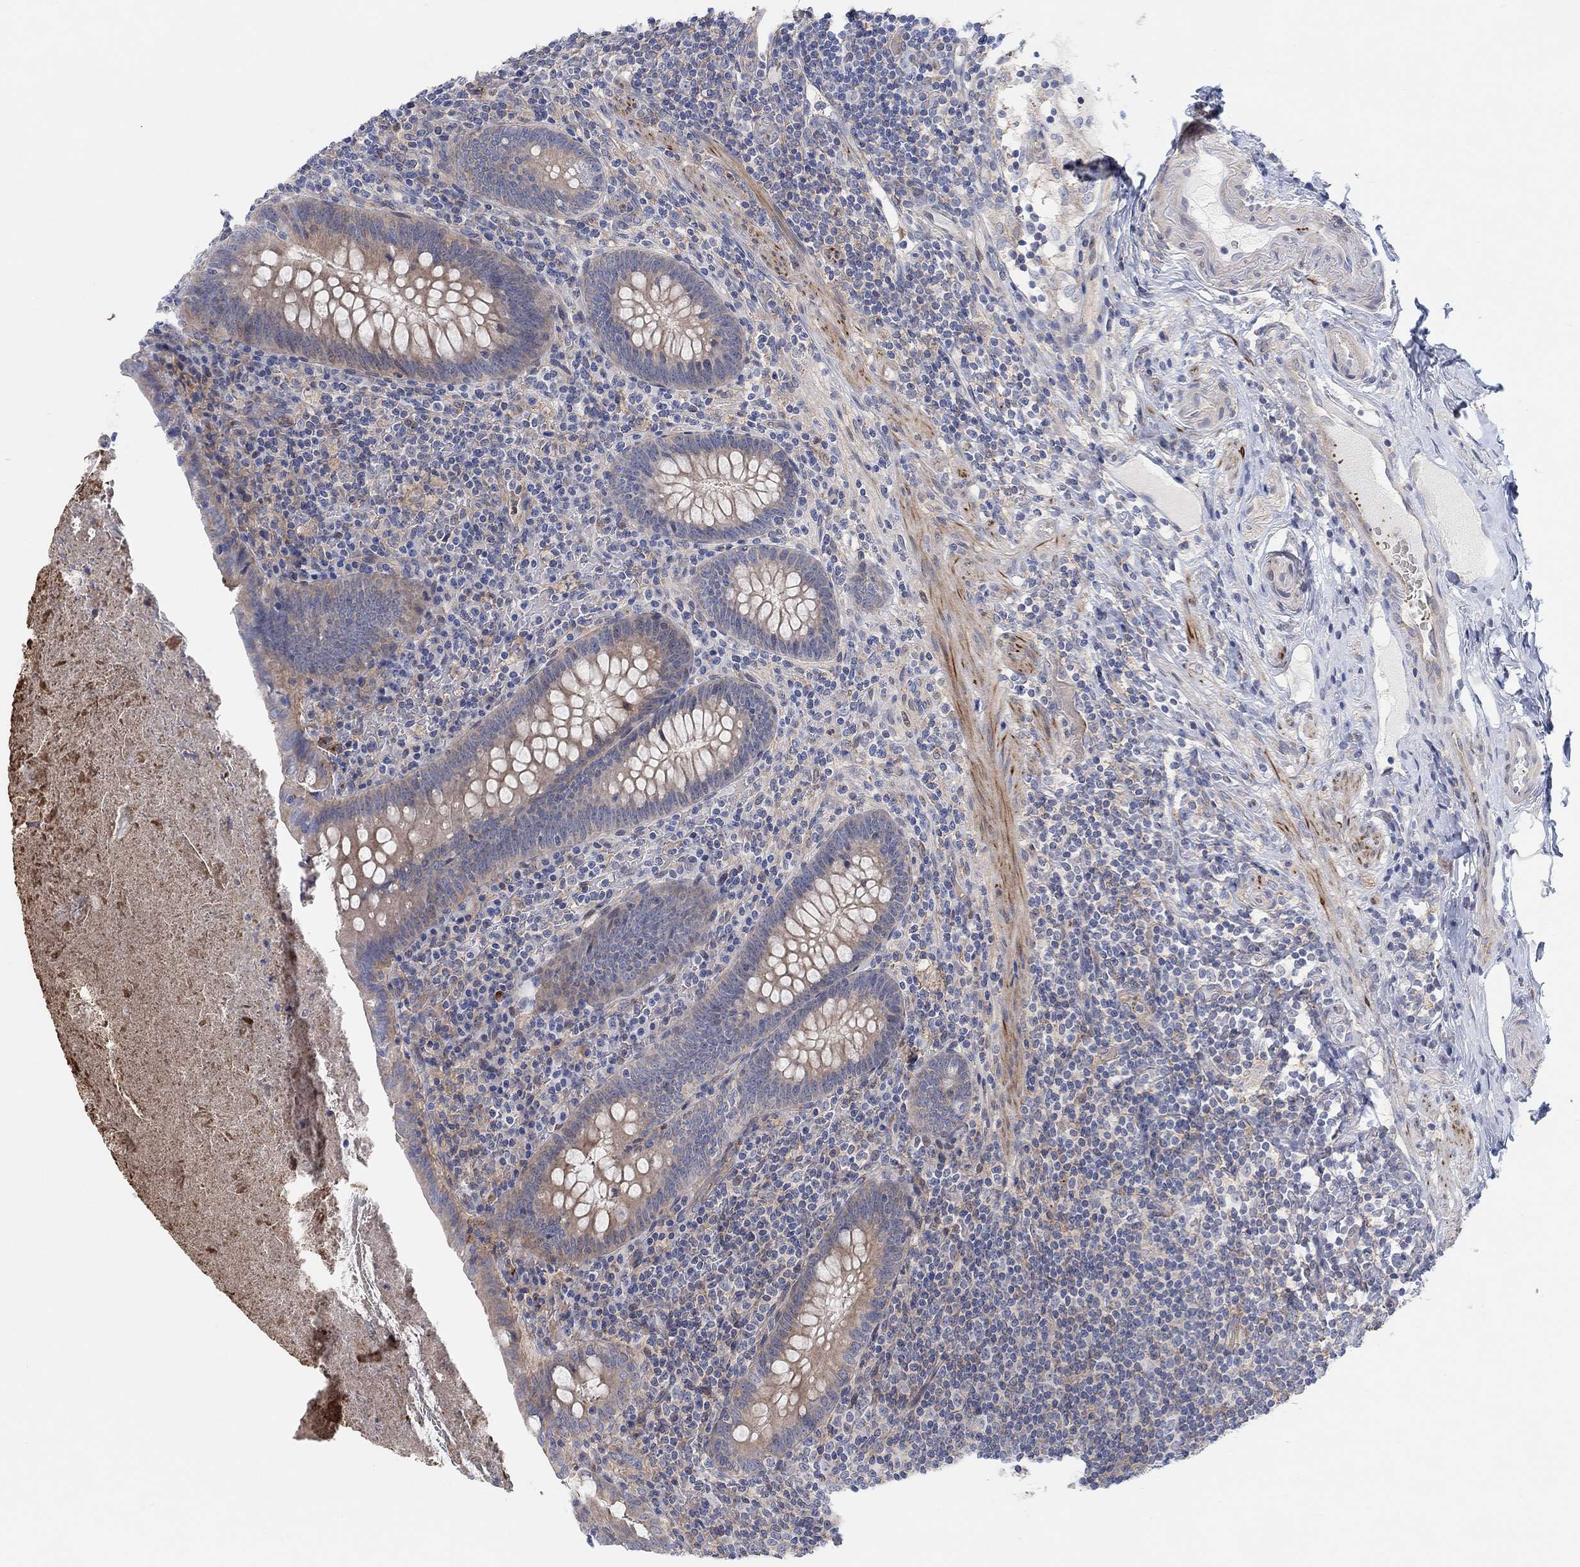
{"staining": {"intensity": "weak", "quantity": "<25%", "location": "cytoplasmic/membranous"}, "tissue": "appendix", "cell_type": "Glandular cells", "image_type": "normal", "snomed": [{"axis": "morphology", "description": "Normal tissue, NOS"}, {"axis": "topography", "description": "Appendix"}], "caption": "The immunohistochemistry histopathology image has no significant staining in glandular cells of appendix. Brightfield microscopy of IHC stained with DAB (3,3'-diaminobenzidine) (brown) and hematoxylin (blue), captured at high magnification.", "gene": "PMFBP1", "patient": {"sex": "male", "age": 47}}